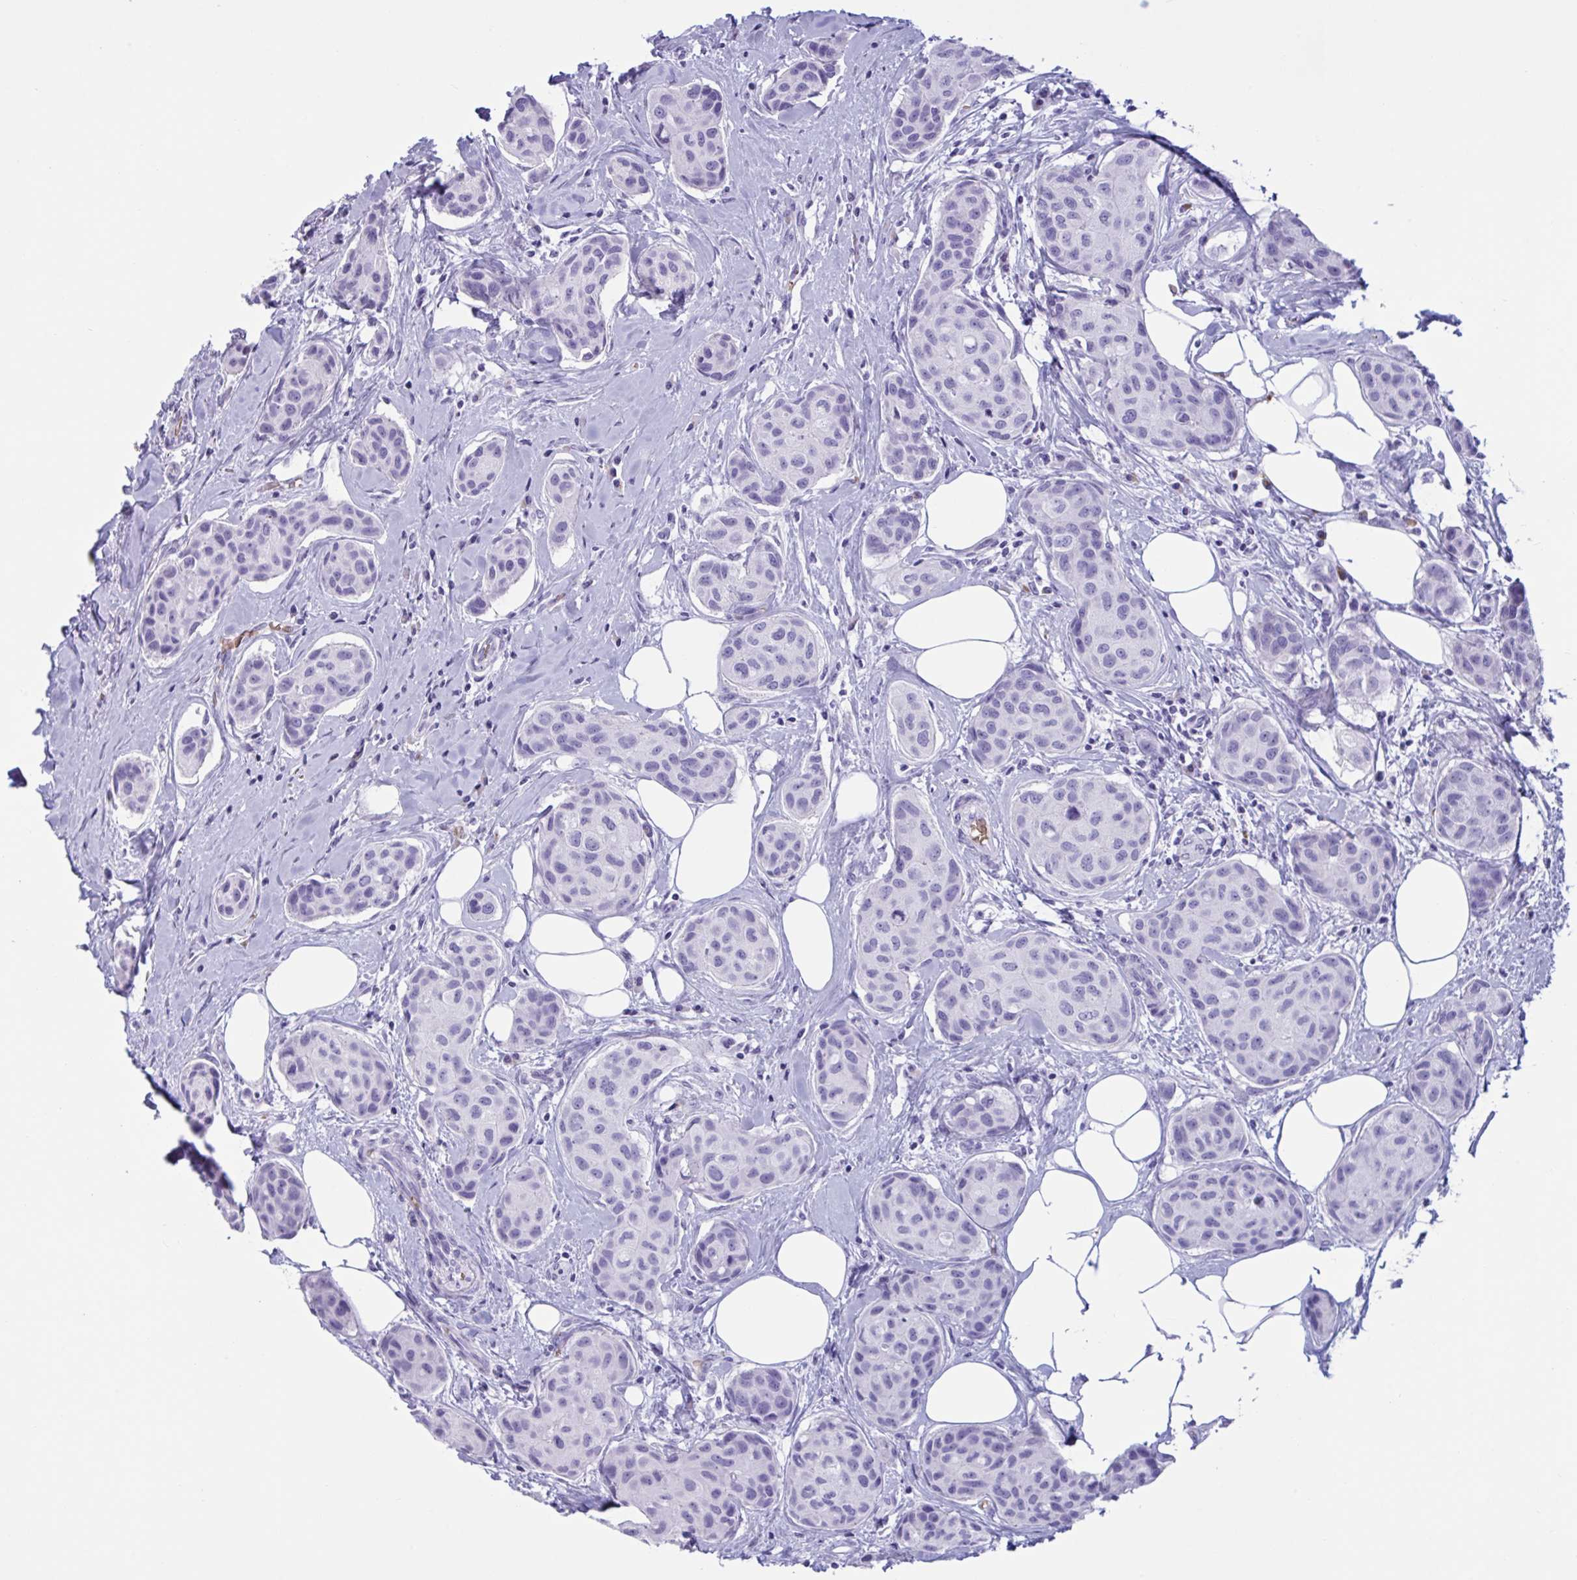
{"staining": {"intensity": "negative", "quantity": "none", "location": "none"}, "tissue": "breast cancer", "cell_type": "Tumor cells", "image_type": "cancer", "snomed": [{"axis": "morphology", "description": "Duct carcinoma"}, {"axis": "topography", "description": "Breast"}, {"axis": "topography", "description": "Lymph node"}], "caption": "This histopathology image is of breast cancer (infiltrating ductal carcinoma) stained with immunohistochemistry to label a protein in brown with the nuclei are counter-stained blue. There is no expression in tumor cells. Brightfield microscopy of immunohistochemistry (IHC) stained with DAB (3,3'-diaminobenzidine) (brown) and hematoxylin (blue), captured at high magnification.", "gene": "SLC2A1", "patient": {"sex": "female", "age": 80}}